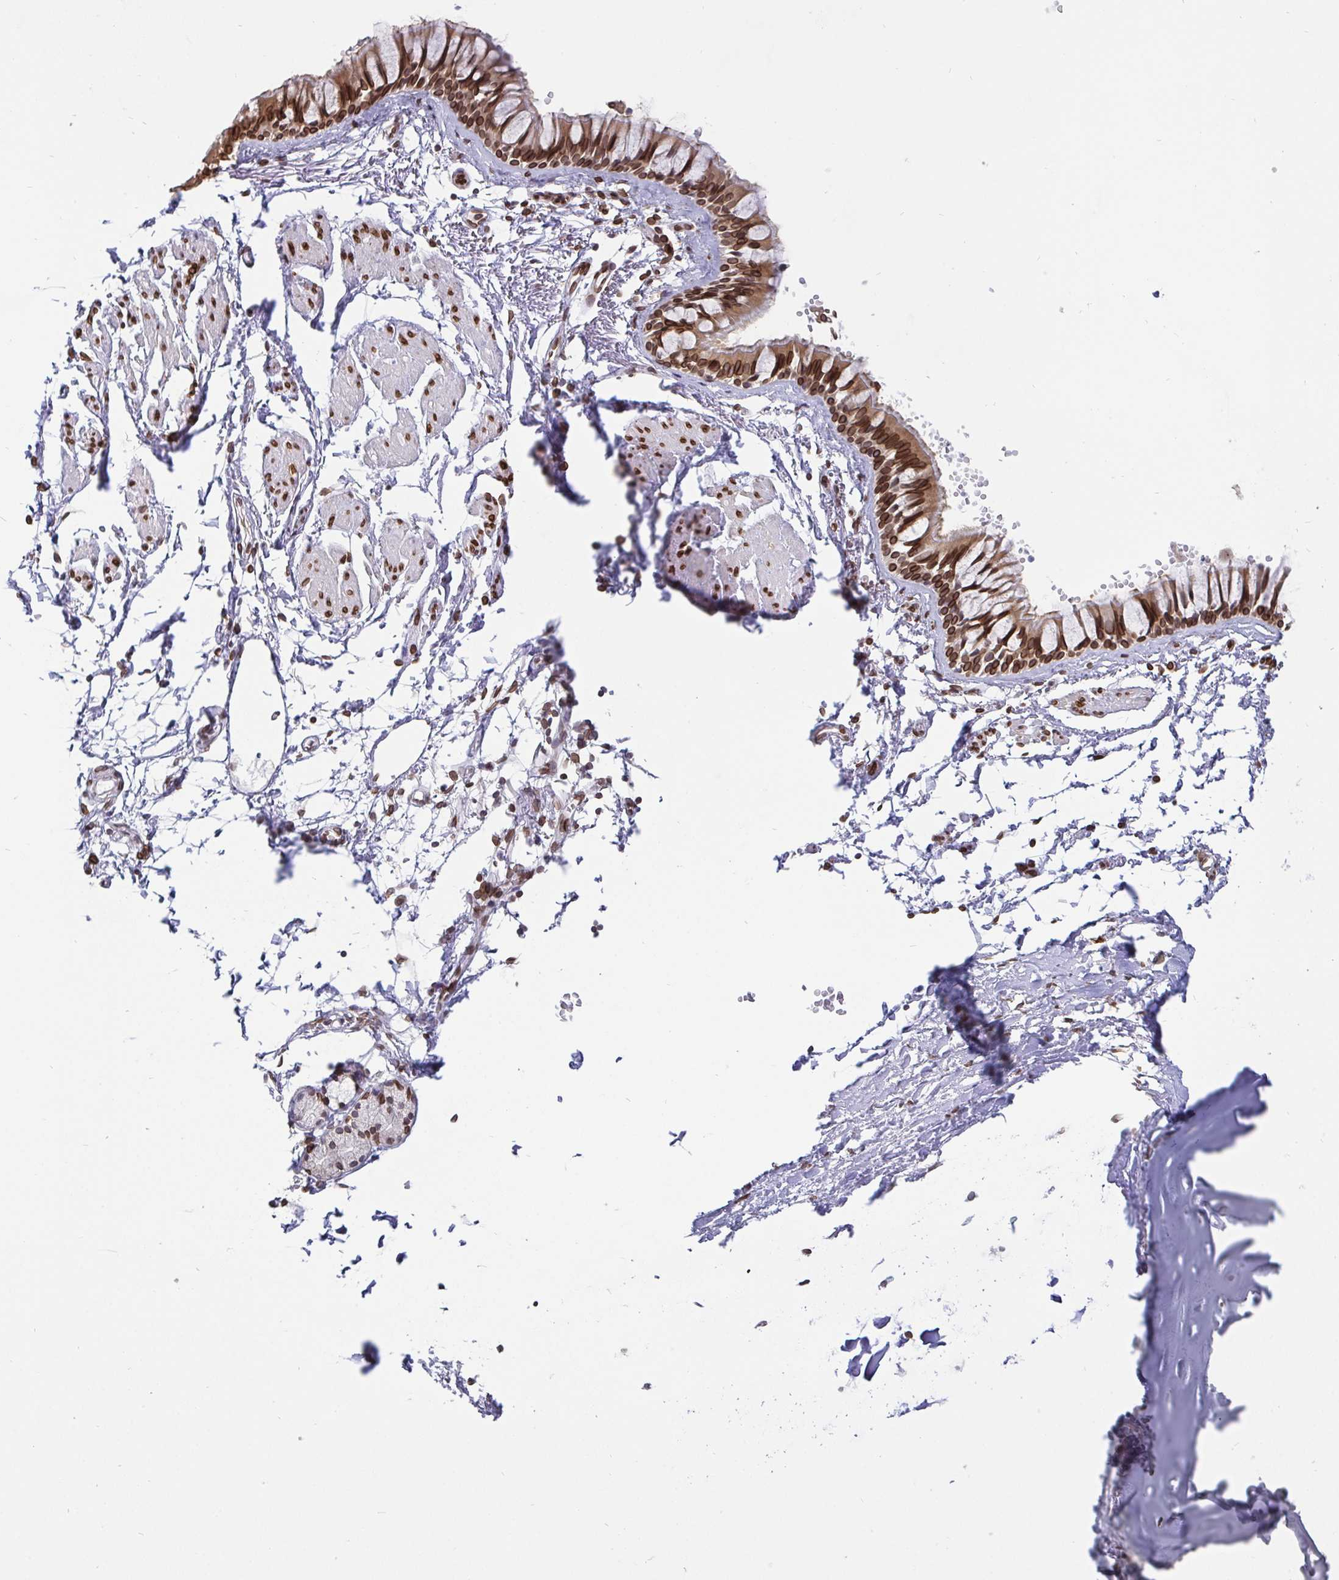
{"staining": {"intensity": "moderate", "quantity": ">75%", "location": "cytoplasmic/membranous,nuclear"}, "tissue": "bronchus", "cell_type": "Respiratory epithelial cells", "image_type": "normal", "snomed": [{"axis": "morphology", "description": "Normal tissue, NOS"}, {"axis": "topography", "description": "Cartilage tissue"}, {"axis": "topography", "description": "Bronchus"}, {"axis": "topography", "description": "Peripheral nerve tissue"}], "caption": "Immunohistochemical staining of benign bronchus demonstrates medium levels of moderate cytoplasmic/membranous,nuclear staining in approximately >75% of respiratory epithelial cells.", "gene": "EMD", "patient": {"sex": "female", "age": 59}}